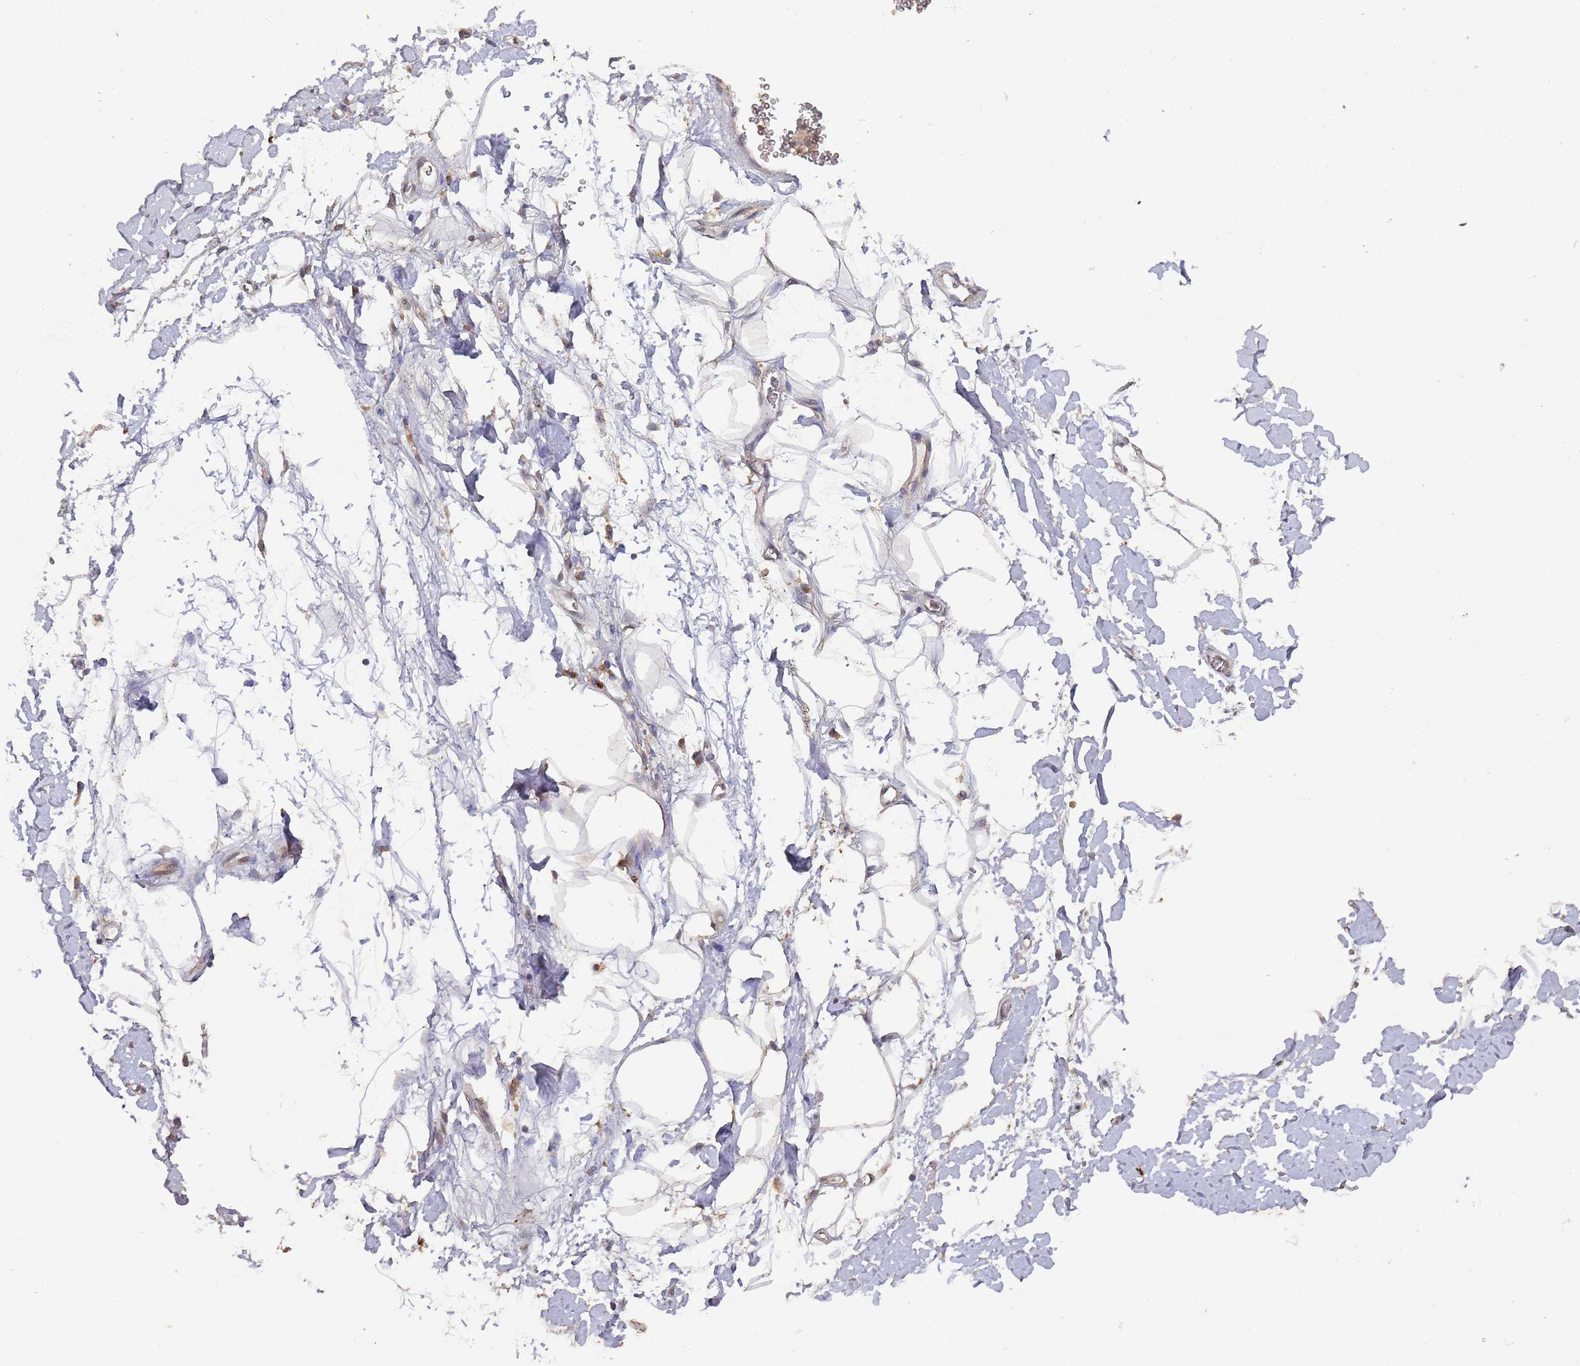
{"staining": {"intensity": "weak", "quantity": ">75%", "location": "cytoplasmic/membranous"}, "tissue": "adipose tissue", "cell_type": "Adipocytes", "image_type": "normal", "snomed": [{"axis": "morphology", "description": "Normal tissue, NOS"}, {"axis": "morphology", "description": "Adenocarcinoma, NOS"}, {"axis": "topography", "description": "Pancreas"}, {"axis": "topography", "description": "Peripheral nerve tissue"}], "caption": "Adipocytes display low levels of weak cytoplasmic/membranous staining in approximately >75% of cells in normal adipose tissue.", "gene": "FRAT1", "patient": {"sex": "male", "age": 59}}